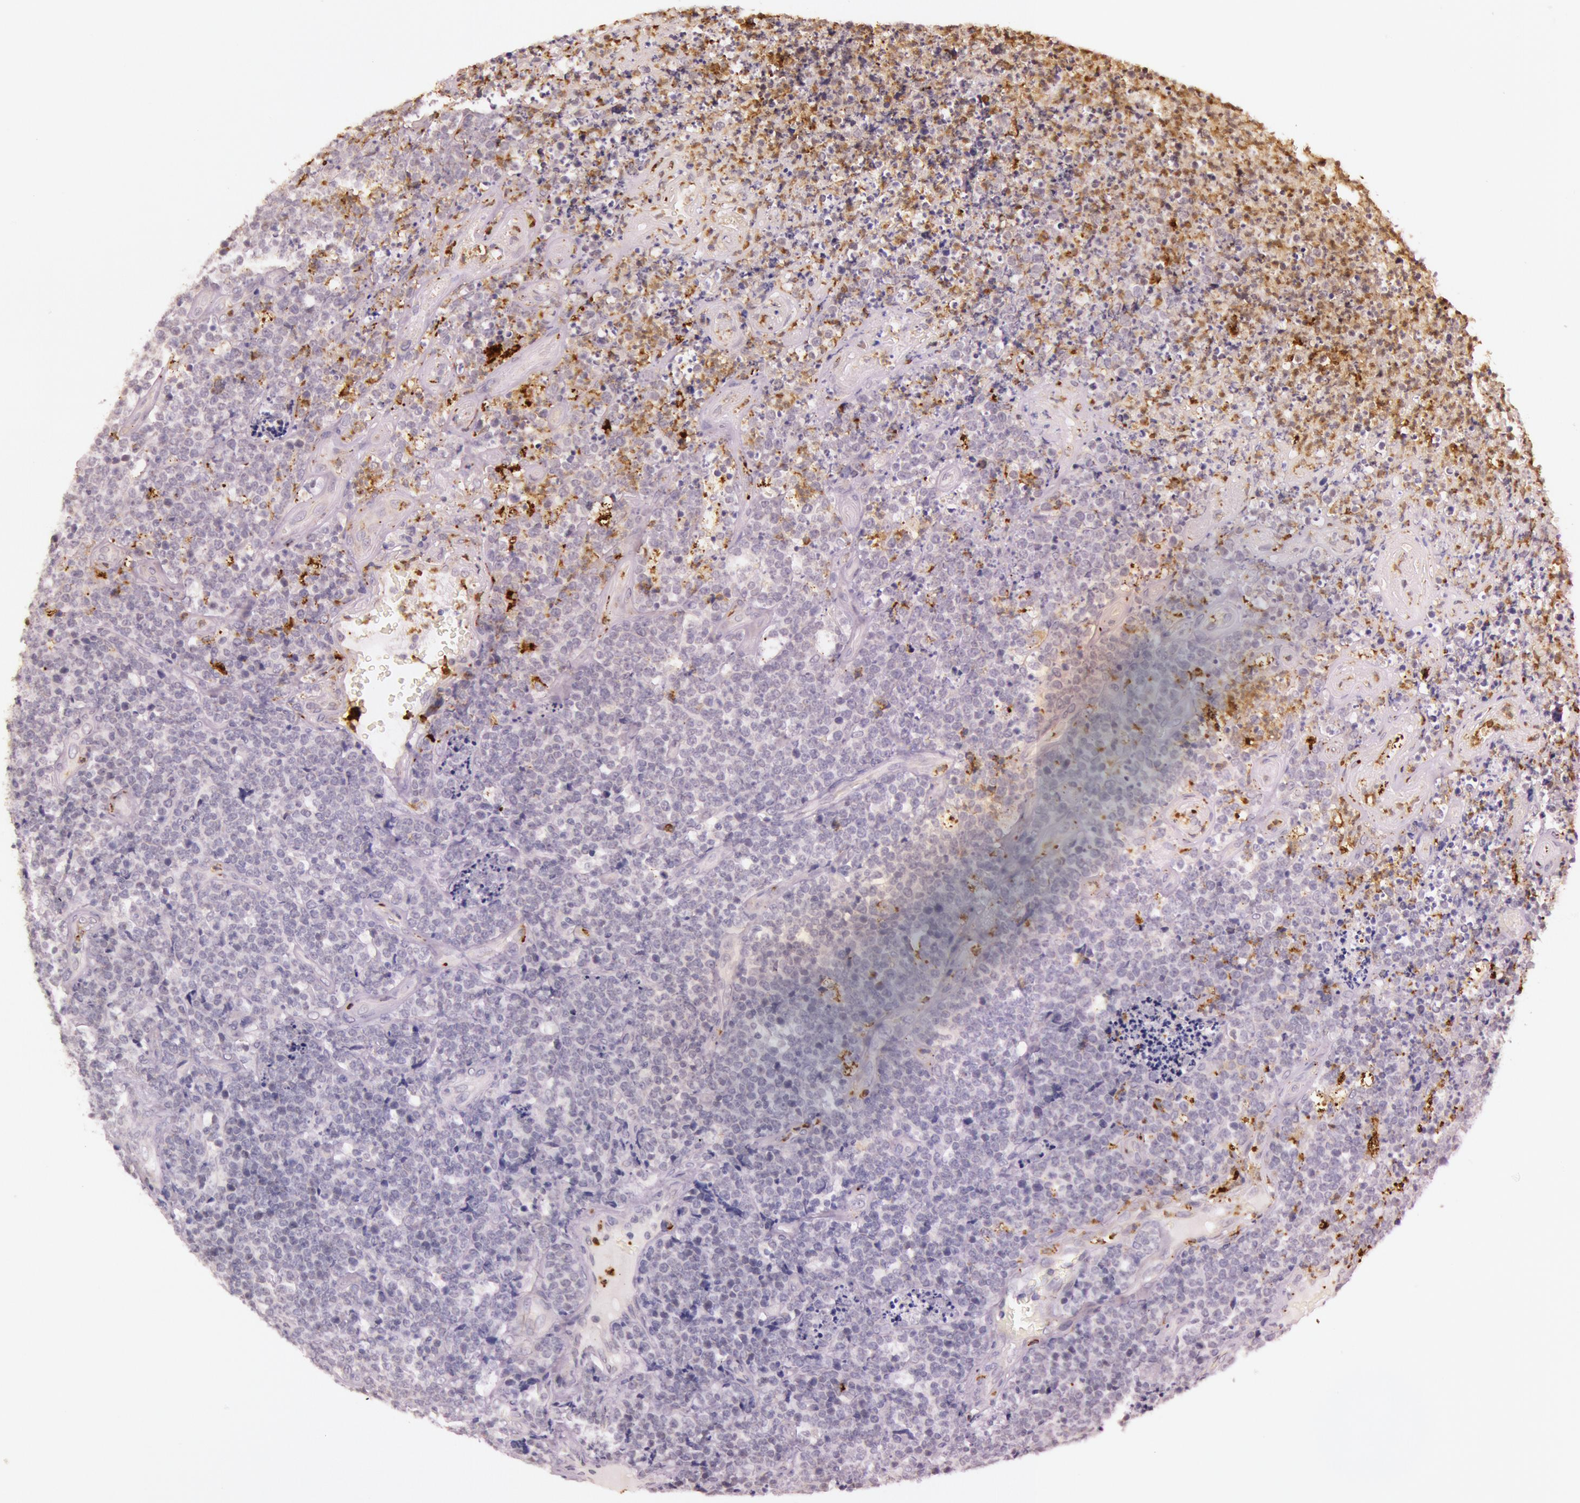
{"staining": {"intensity": "negative", "quantity": "none", "location": "none"}, "tissue": "lymphoma", "cell_type": "Tumor cells", "image_type": "cancer", "snomed": [{"axis": "morphology", "description": "Malignant lymphoma, non-Hodgkin's type, High grade"}, {"axis": "topography", "description": "Small intestine"}, {"axis": "topography", "description": "Colon"}], "caption": "IHC of malignant lymphoma, non-Hodgkin's type (high-grade) shows no expression in tumor cells.", "gene": "KDM6A", "patient": {"sex": "male", "age": 8}}